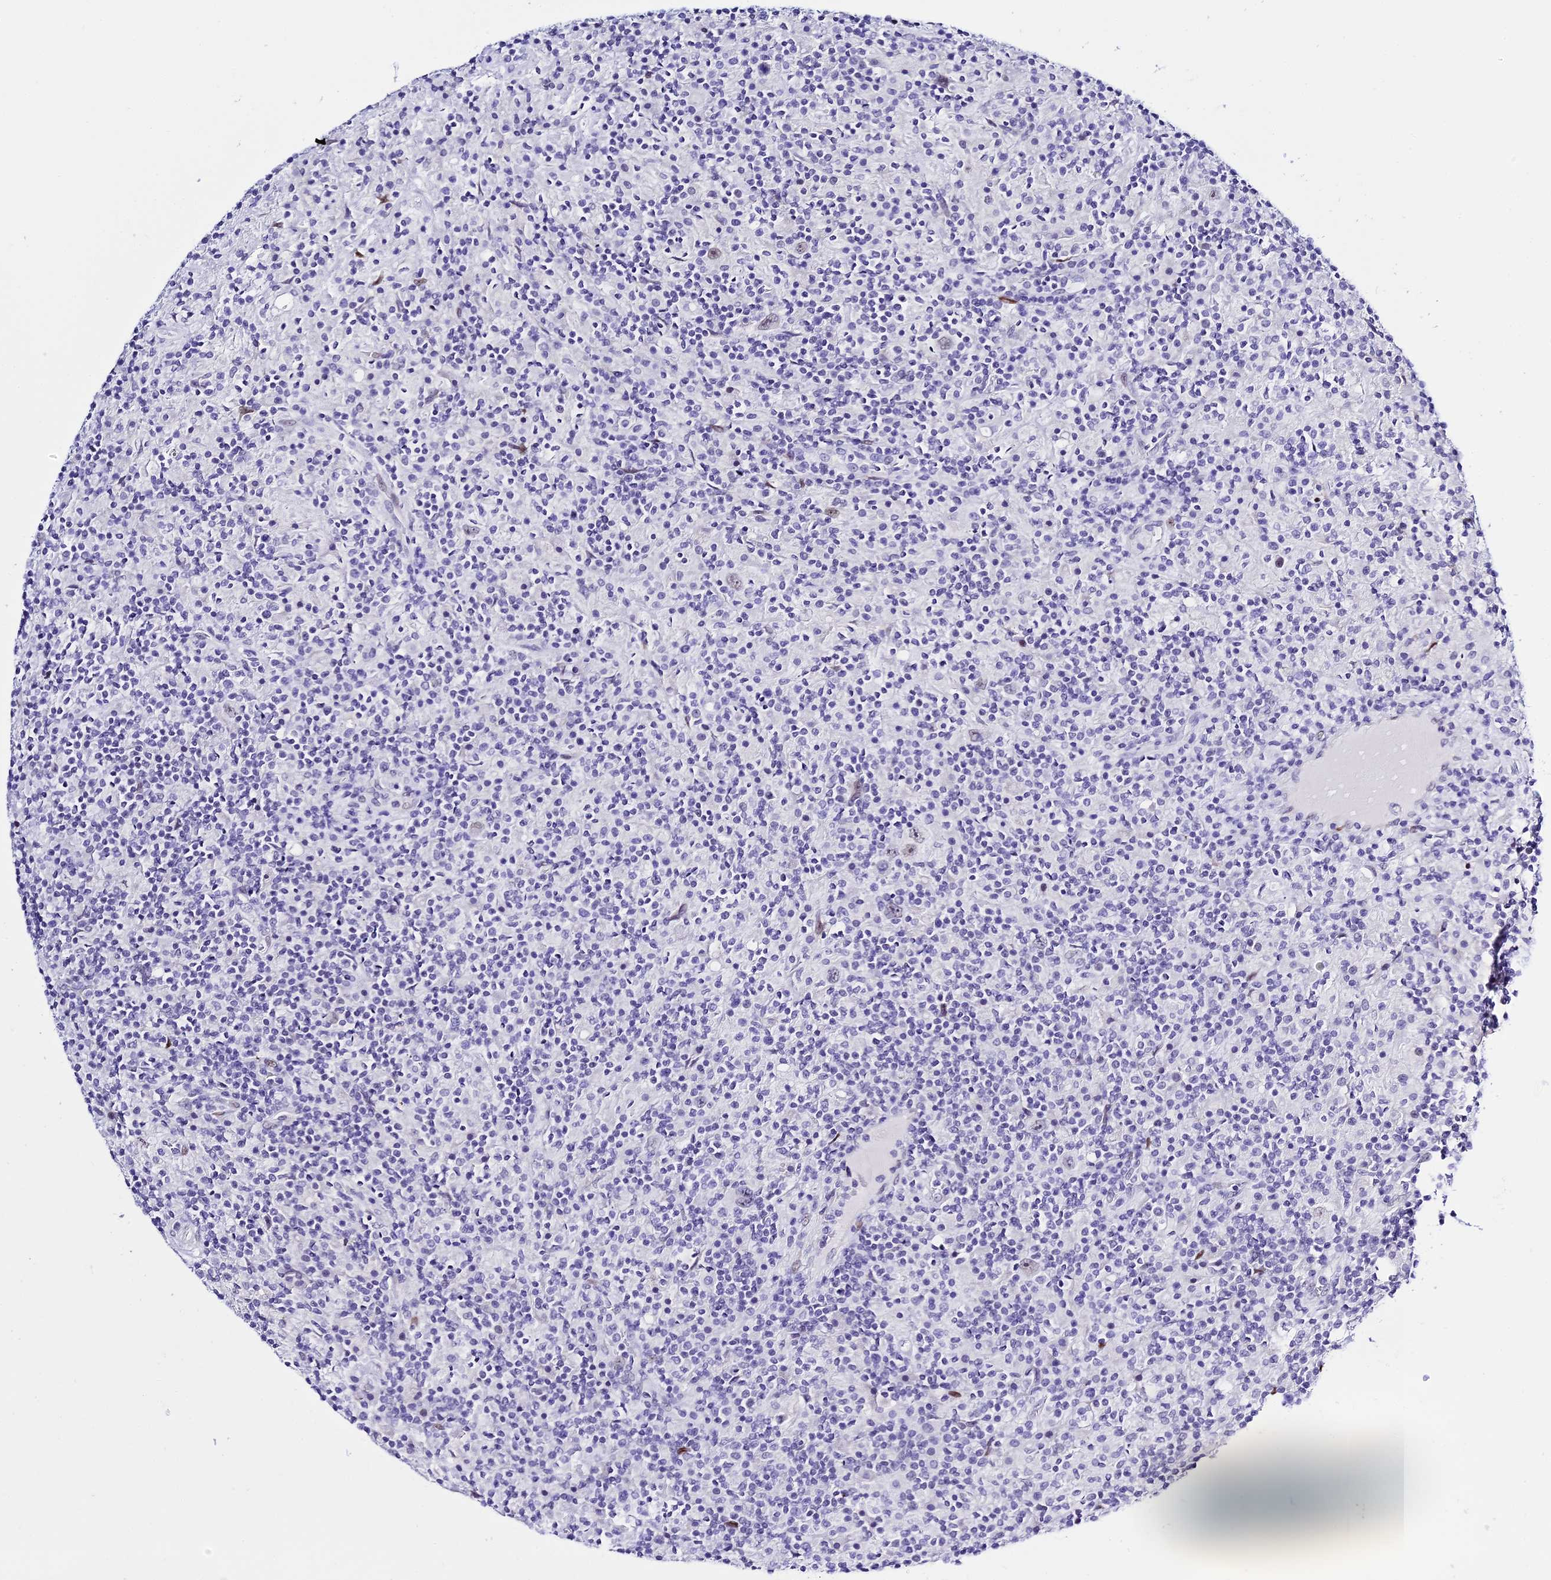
{"staining": {"intensity": "negative", "quantity": "none", "location": "none"}, "tissue": "lymphoma", "cell_type": "Tumor cells", "image_type": "cancer", "snomed": [{"axis": "morphology", "description": "Hodgkin's disease, NOS"}, {"axis": "topography", "description": "Lymph node"}], "caption": "Image shows no significant protein staining in tumor cells of Hodgkin's disease.", "gene": "POFUT2", "patient": {"sex": "male", "age": 70}}